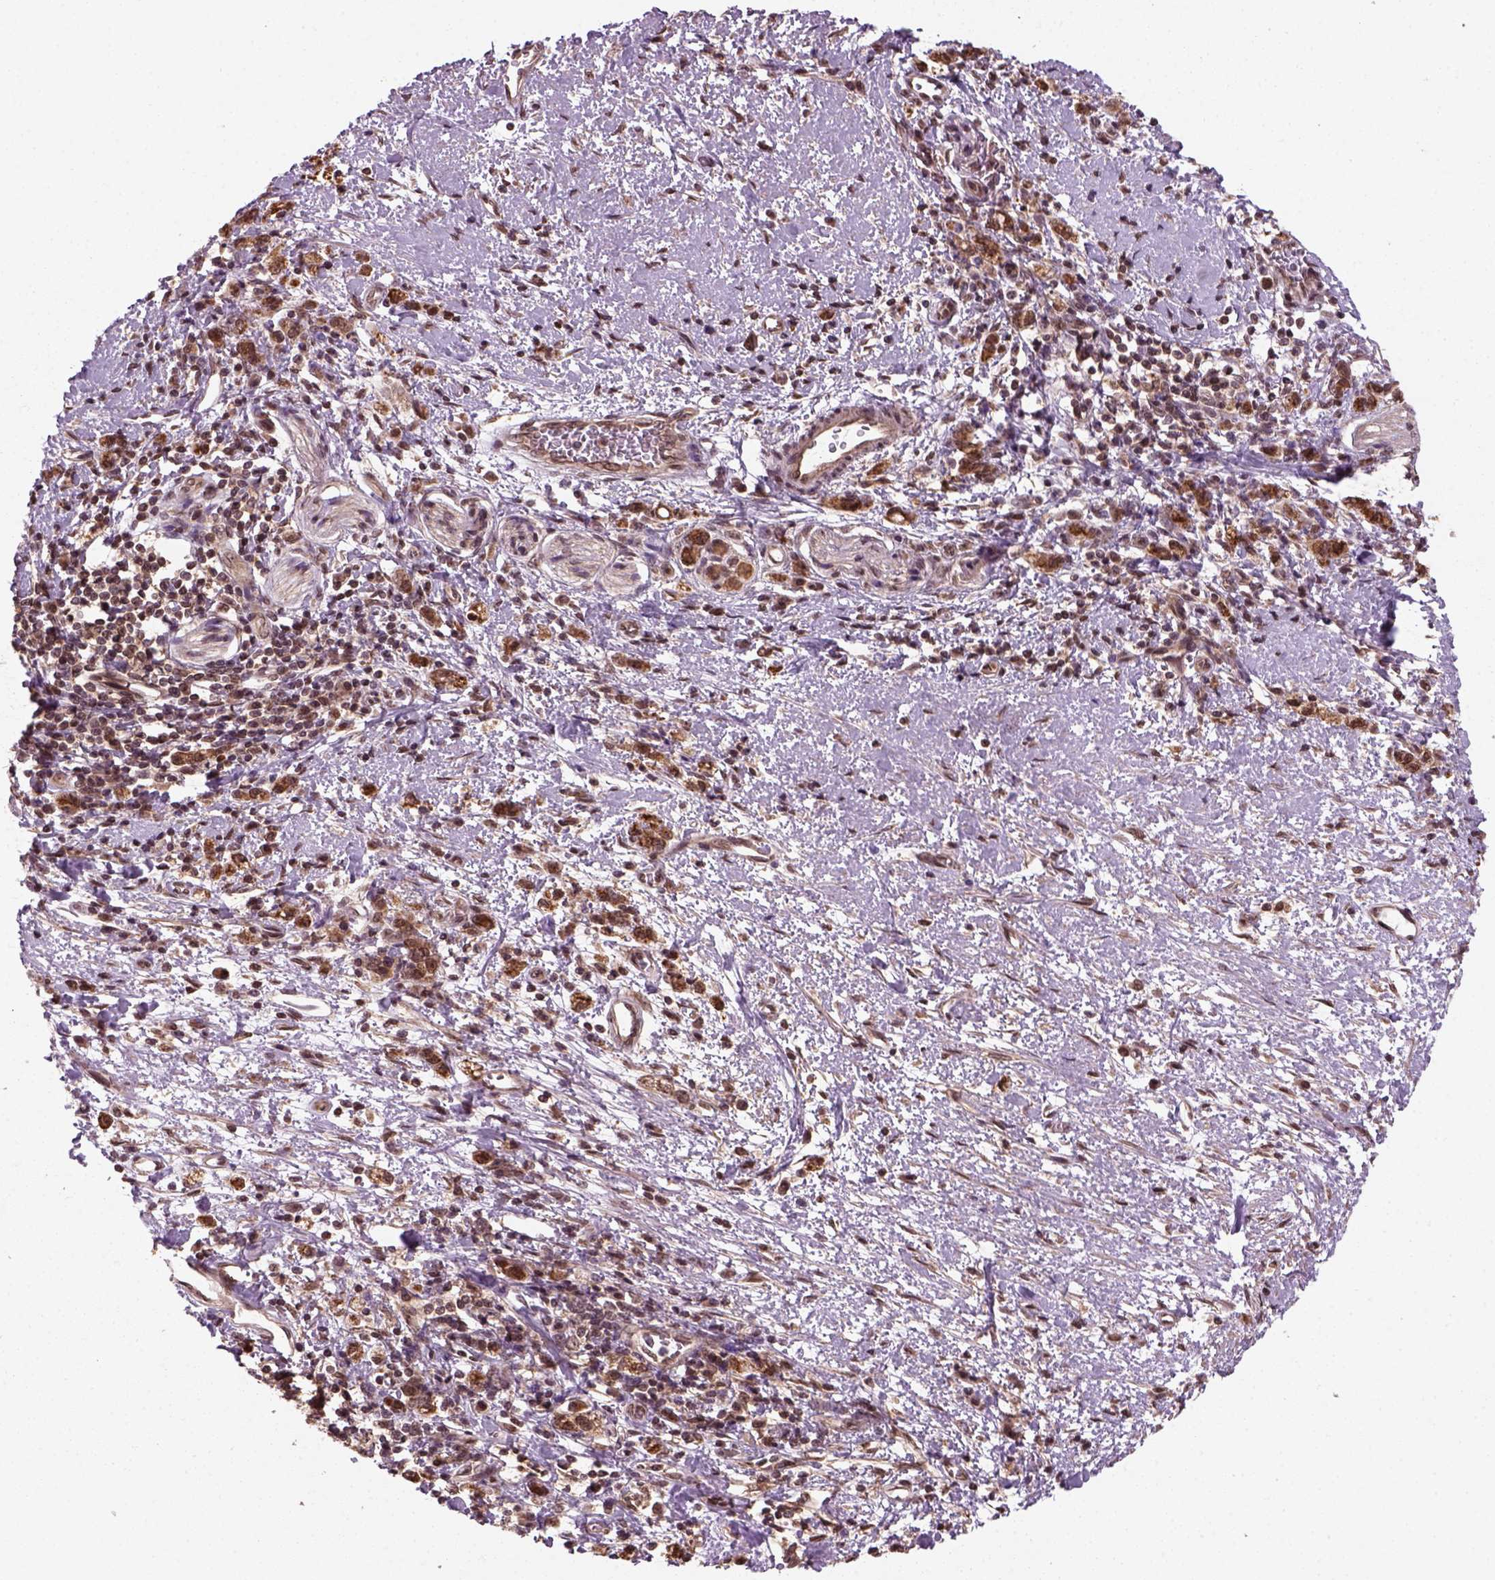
{"staining": {"intensity": "moderate", "quantity": ">75%", "location": "cytoplasmic/membranous,nuclear"}, "tissue": "stomach cancer", "cell_type": "Tumor cells", "image_type": "cancer", "snomed": [{"axis": "morphology", "description": "Adenocarcinoma, NOS"}, {"axis": "topography", "description": "Stomach"}], "caption": "IHC histopathology image of neoplastic tissue: stomach cancer stained using IHC demonstrates medium levels of moderate protein expression localized specifically in the cytoplasmic/membranous and nuclear of tumor cells, appearing as a cytoplasmic/membranous and nuclear brown color.", "gene": "NUDT9", "patient": {"sex": "male", "age": 77}}